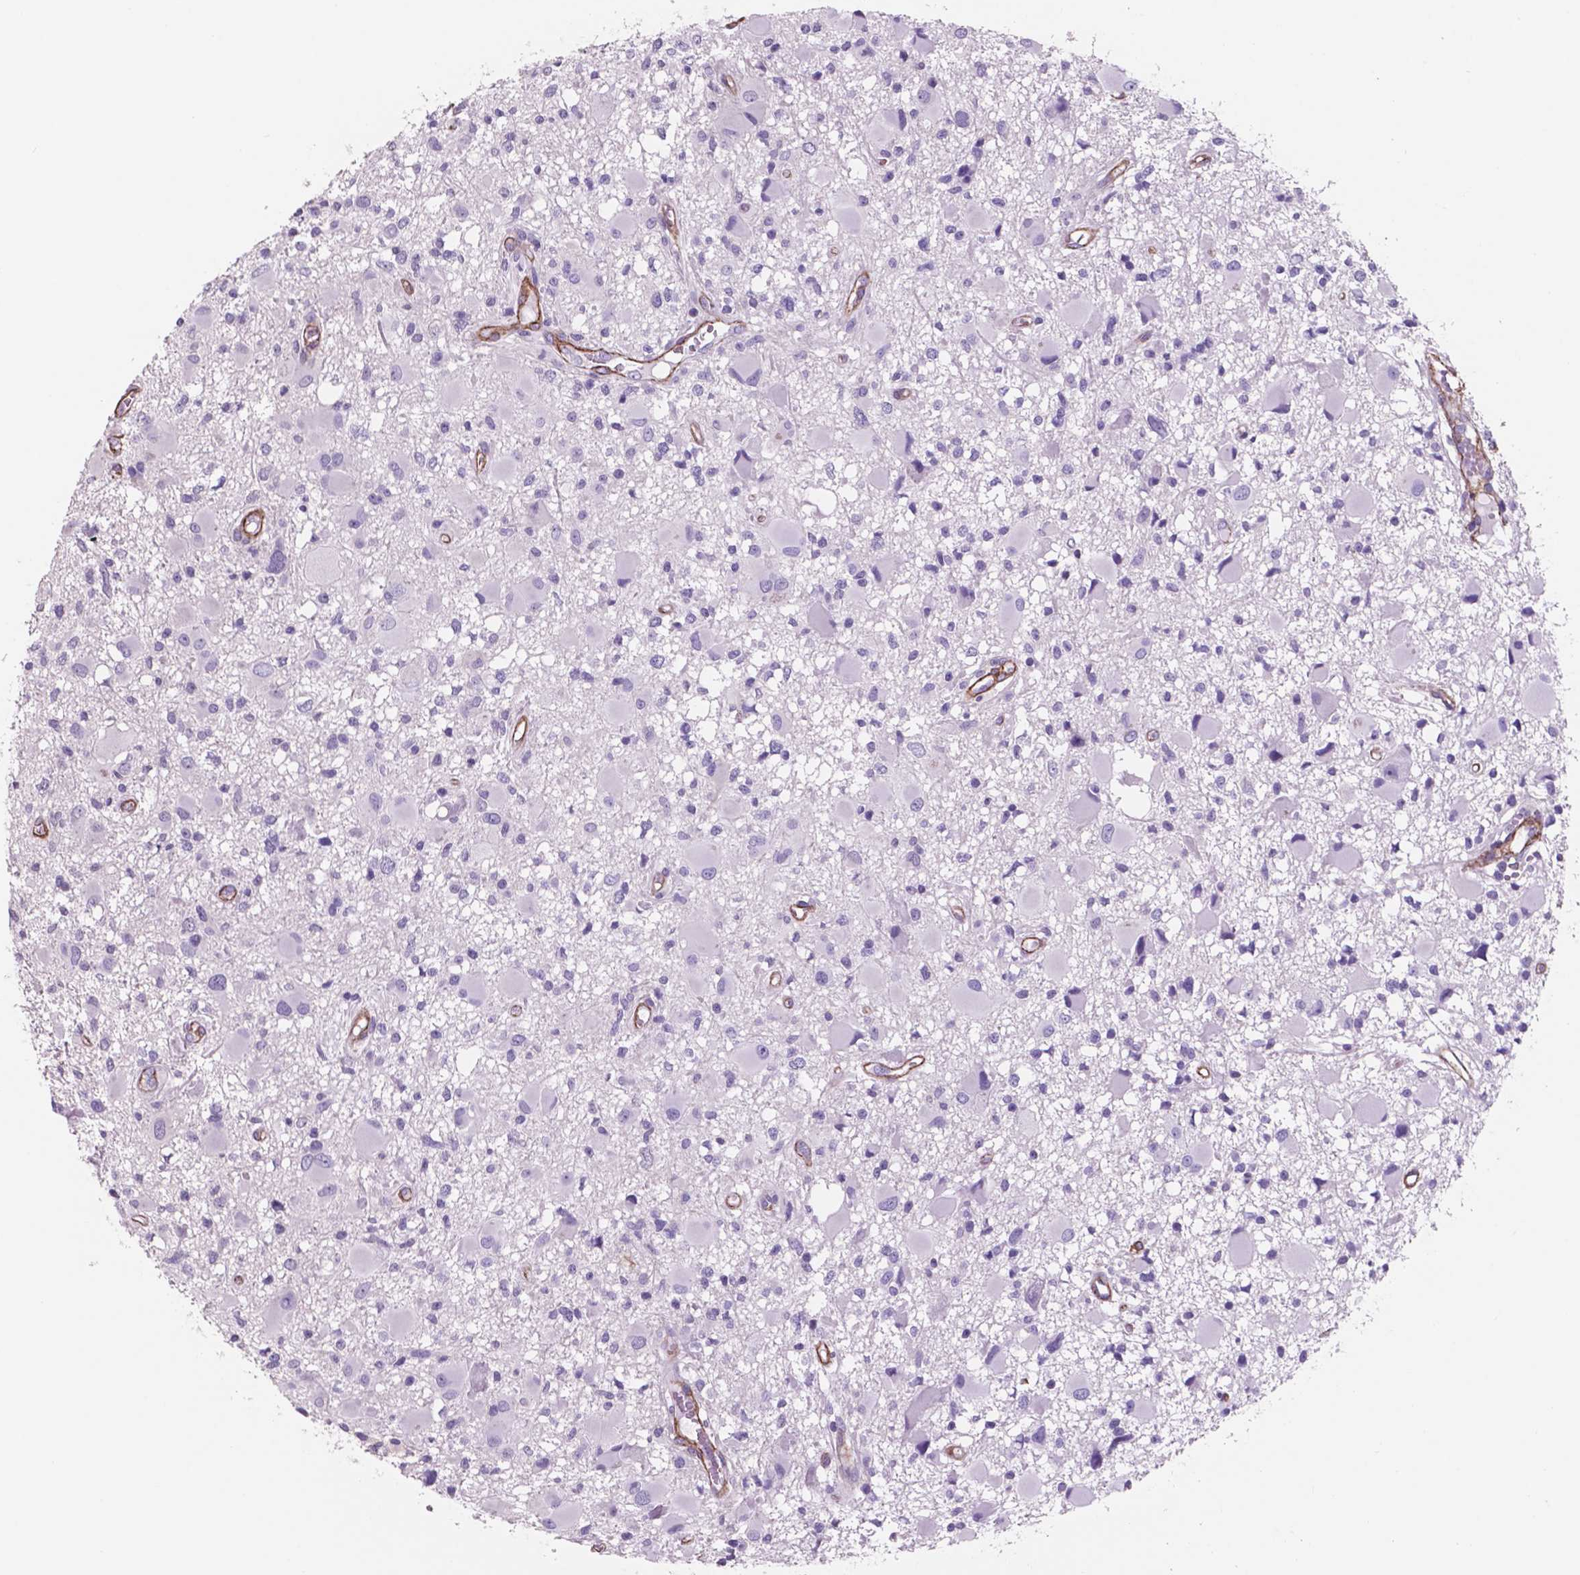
{"staining": {"intensity": "negative", "quantity": "none", "location": "none"}, "tissue": "glioma", "cell_type": "Tumor cells", "image_type": "cancer", "snomed": [{"axis": "morphology", "description": "Glioma, malignant, High grade"}, {"axis": "topography", "description": "Brain"}], "caption": "A micrograph of malignant glioma (high-grade) stained for a protein displays no brown staining in tumor cells.", "gene": "TOR2A", "patient": {"sex": "male", "age": 54}}